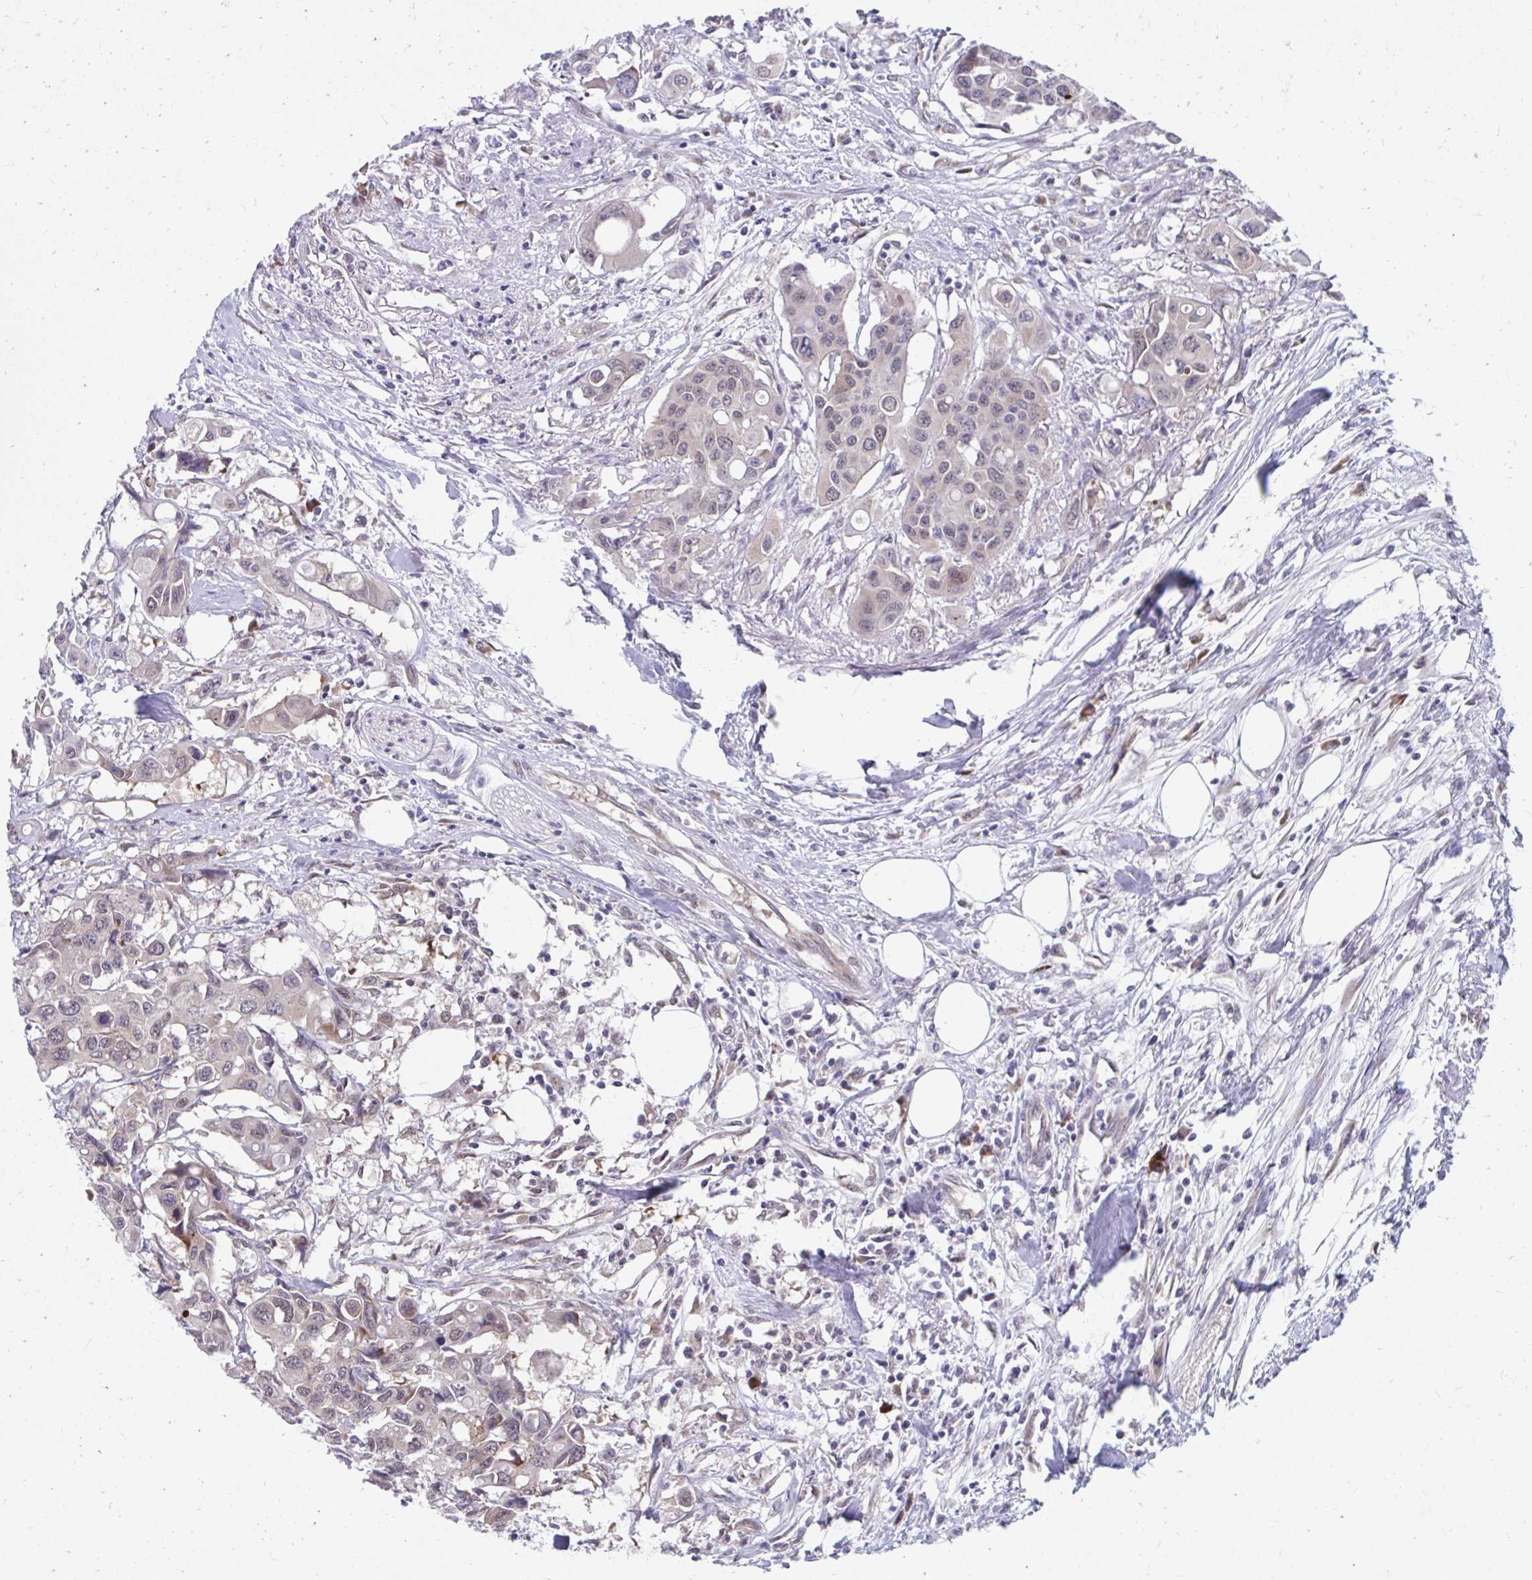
{"staining": {"intensity": "weak", "quantity": "<25%", "location": "nuclear"}, "tissue": "colorectal cancer", "cell_type": "Tumor cells", "image_type": "cancer", "snomed": [{"axis": "morphology", "description": "Adenocarcinoma, NOS"}, {"axis": "topography", "description": "Colon"}], "caption": "IHC micrograph of neoplastic tissue: colorectal cancer (adenocarcinoma) stained with DAB (3,3'-diaminobenzidine) reveals no significant protein positivity in tumor cells.", "gene": "SELENON", "patient": {"sex": "male", "age": 77}}